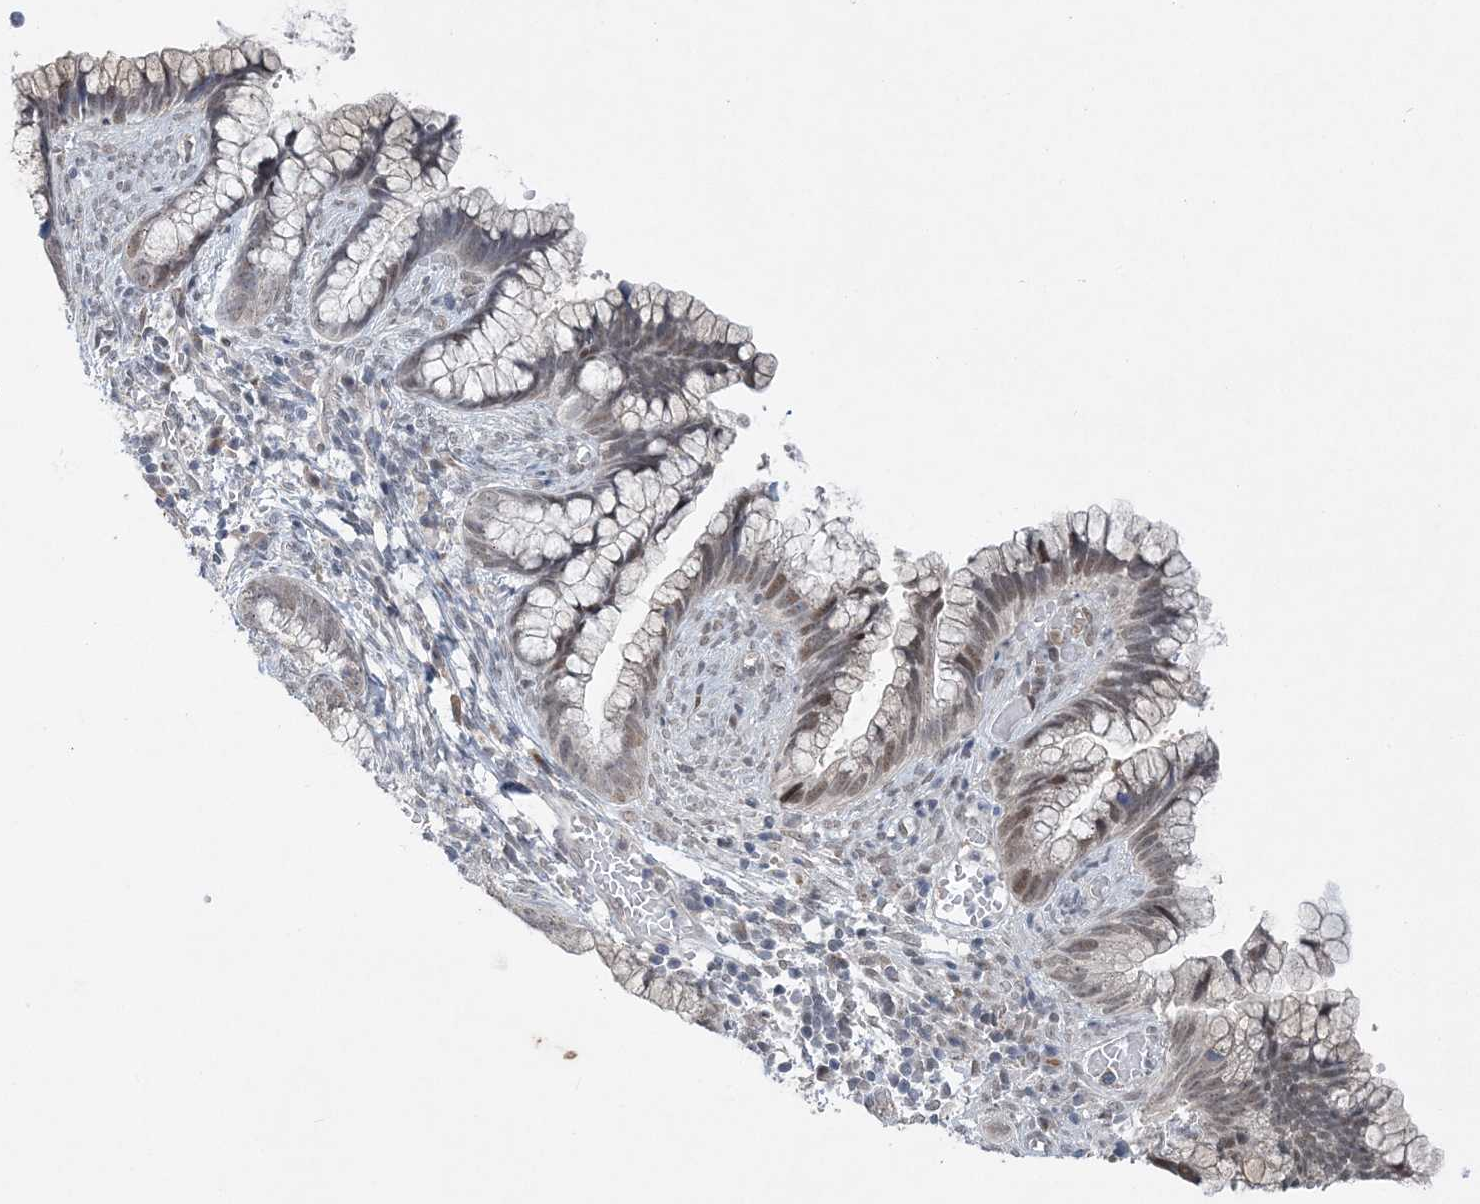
{"staining": {"intensity": "weak", "quantity": "<25%", "location": "nuclear"}, "tissue": "cervical cancer", "cell_type": "Tumor cells", "image_type": "cancer", "snomed": [{"axis": "morphology", "description": "Adenocarcinoma, NOS"}, {"axis": "topography", "description": "Cervix"}], "caption": "Human cervical adenocarcinoma stained for a protein using IHC exhibits no staining in tumor cells.", "gene": "WAC", "patient": {"sex": "female", "age": 44}}